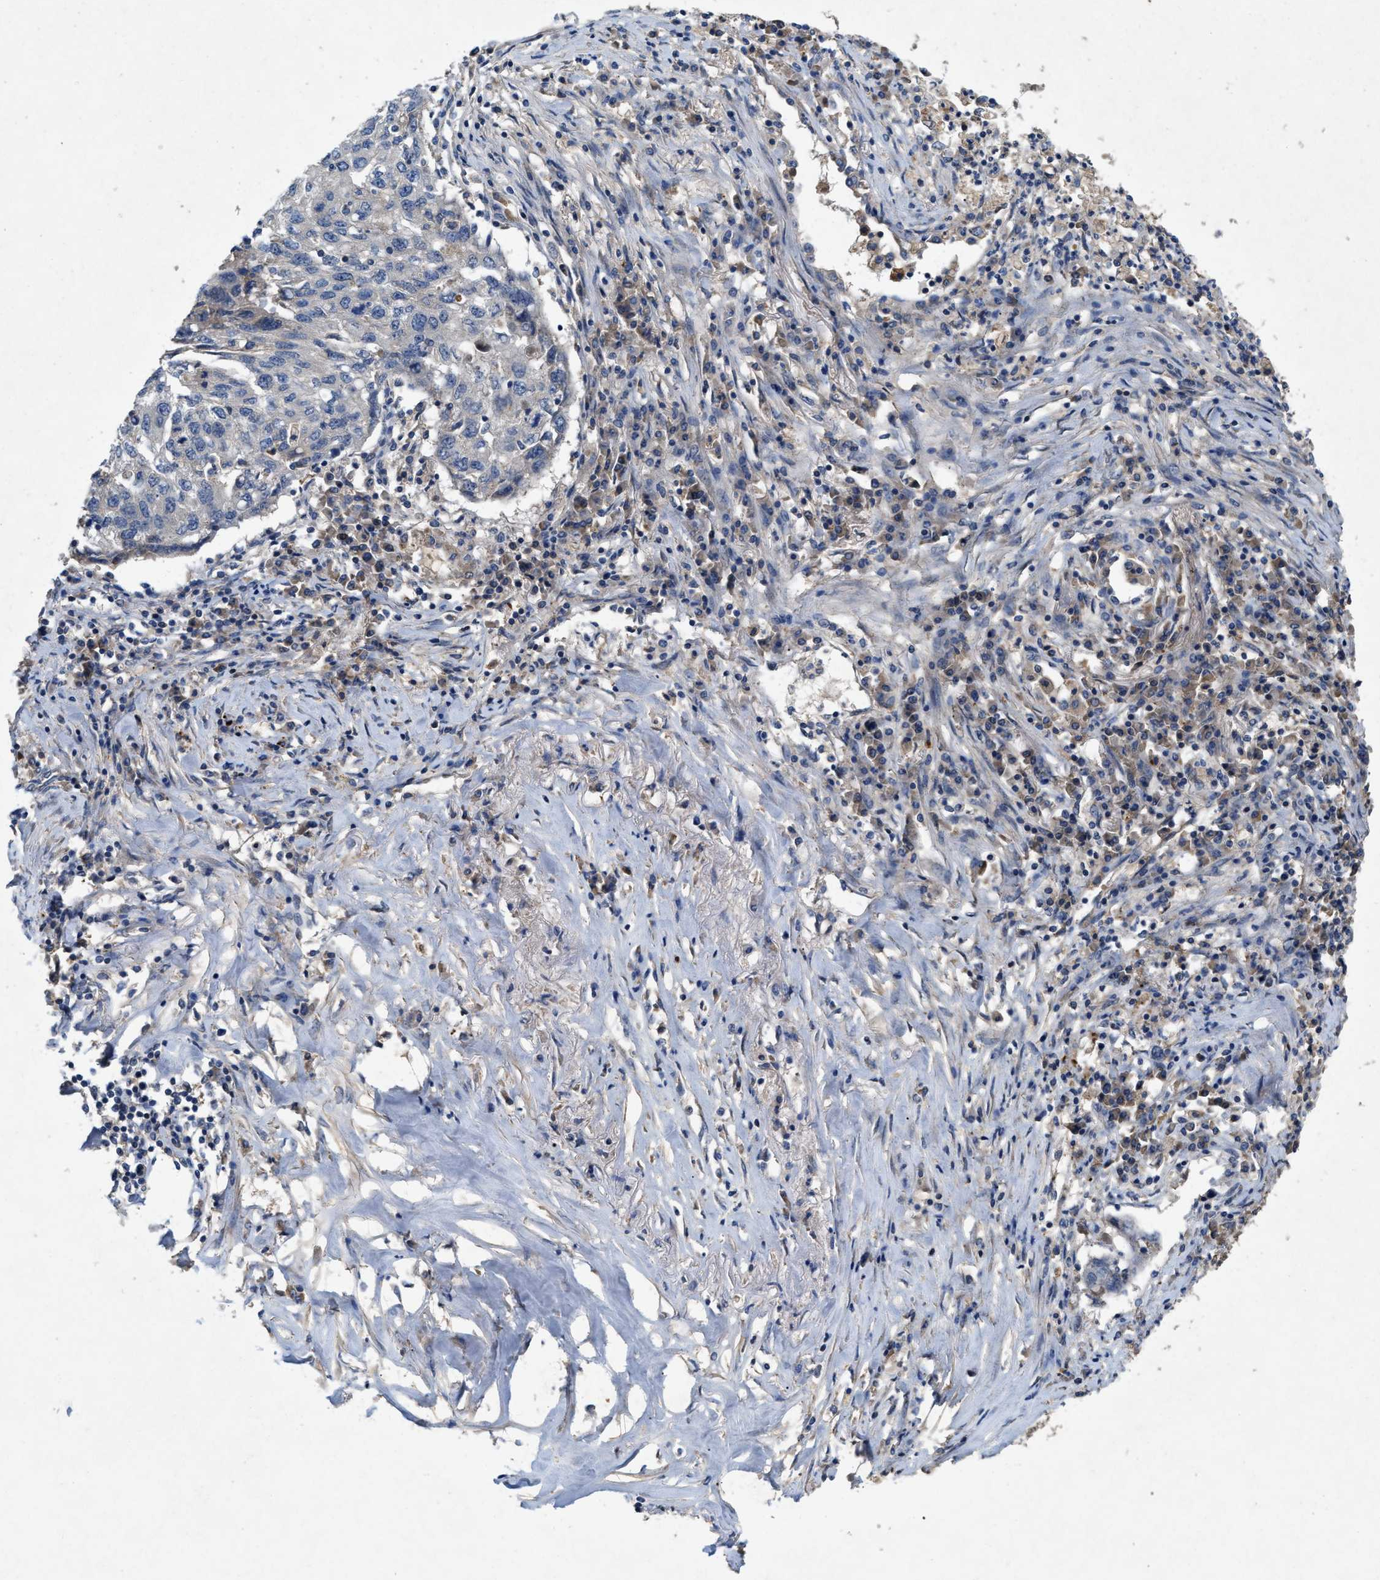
{"staining": {"intensity": "negative", "quantity": "none", "location": "none"}, "tissue": "lung cancer", "cell_type": "Tumor cells", "image_type": "cancer", "snomed": [{"axis": "morphology", "description": "Squamous cell carcinoma, NOS"}, {"axis": "topography", "description": "Lung"}], "caption": "The photomicrograph shows no significant staining in tumor cells of lung squamous cell carcinoma.", "gene": "LPAR2", "patient": {"sex": "female", "age": 63}}